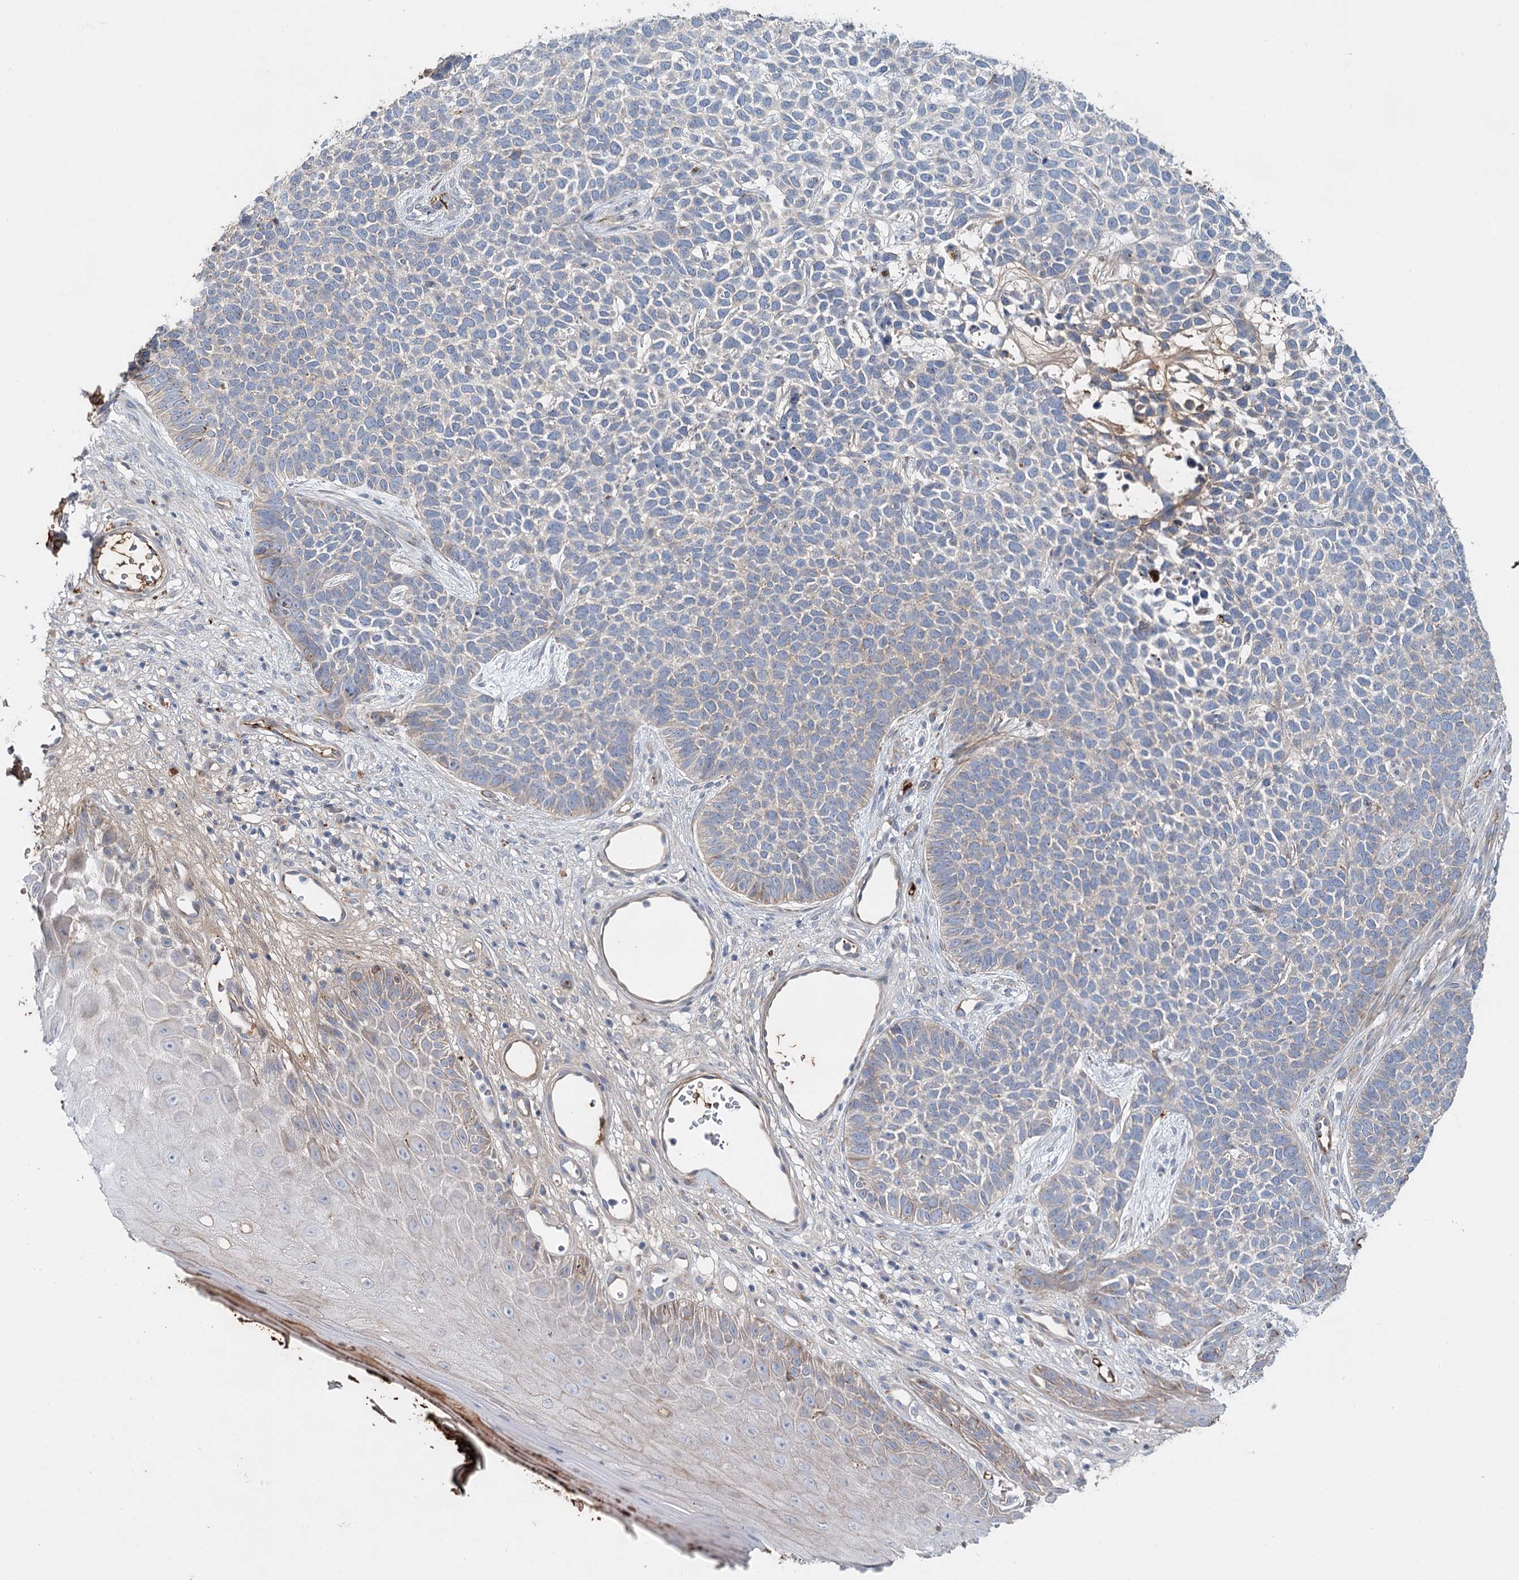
{"staining": {"intensity": "negative", "quantity": "none", "location": "none"}, "tissue": "skin cancer", "cell_type": "Tumor cells", "image_type": "cancer", "snomed": [{"axis": "morphology", "description": "Basal cell carcinoma"}, {"axis": "topography", "description": "Skin"}], "caption": "Immunohistochemistry (IHC) micrograph of neoplastic tissue: skin cancer (basal cell carcinoma) stained with DAB reveals no significant protein positivity in tumor cells.", "gene": "ALKBH8", "patient": {"sex": "female", "age": 84}}